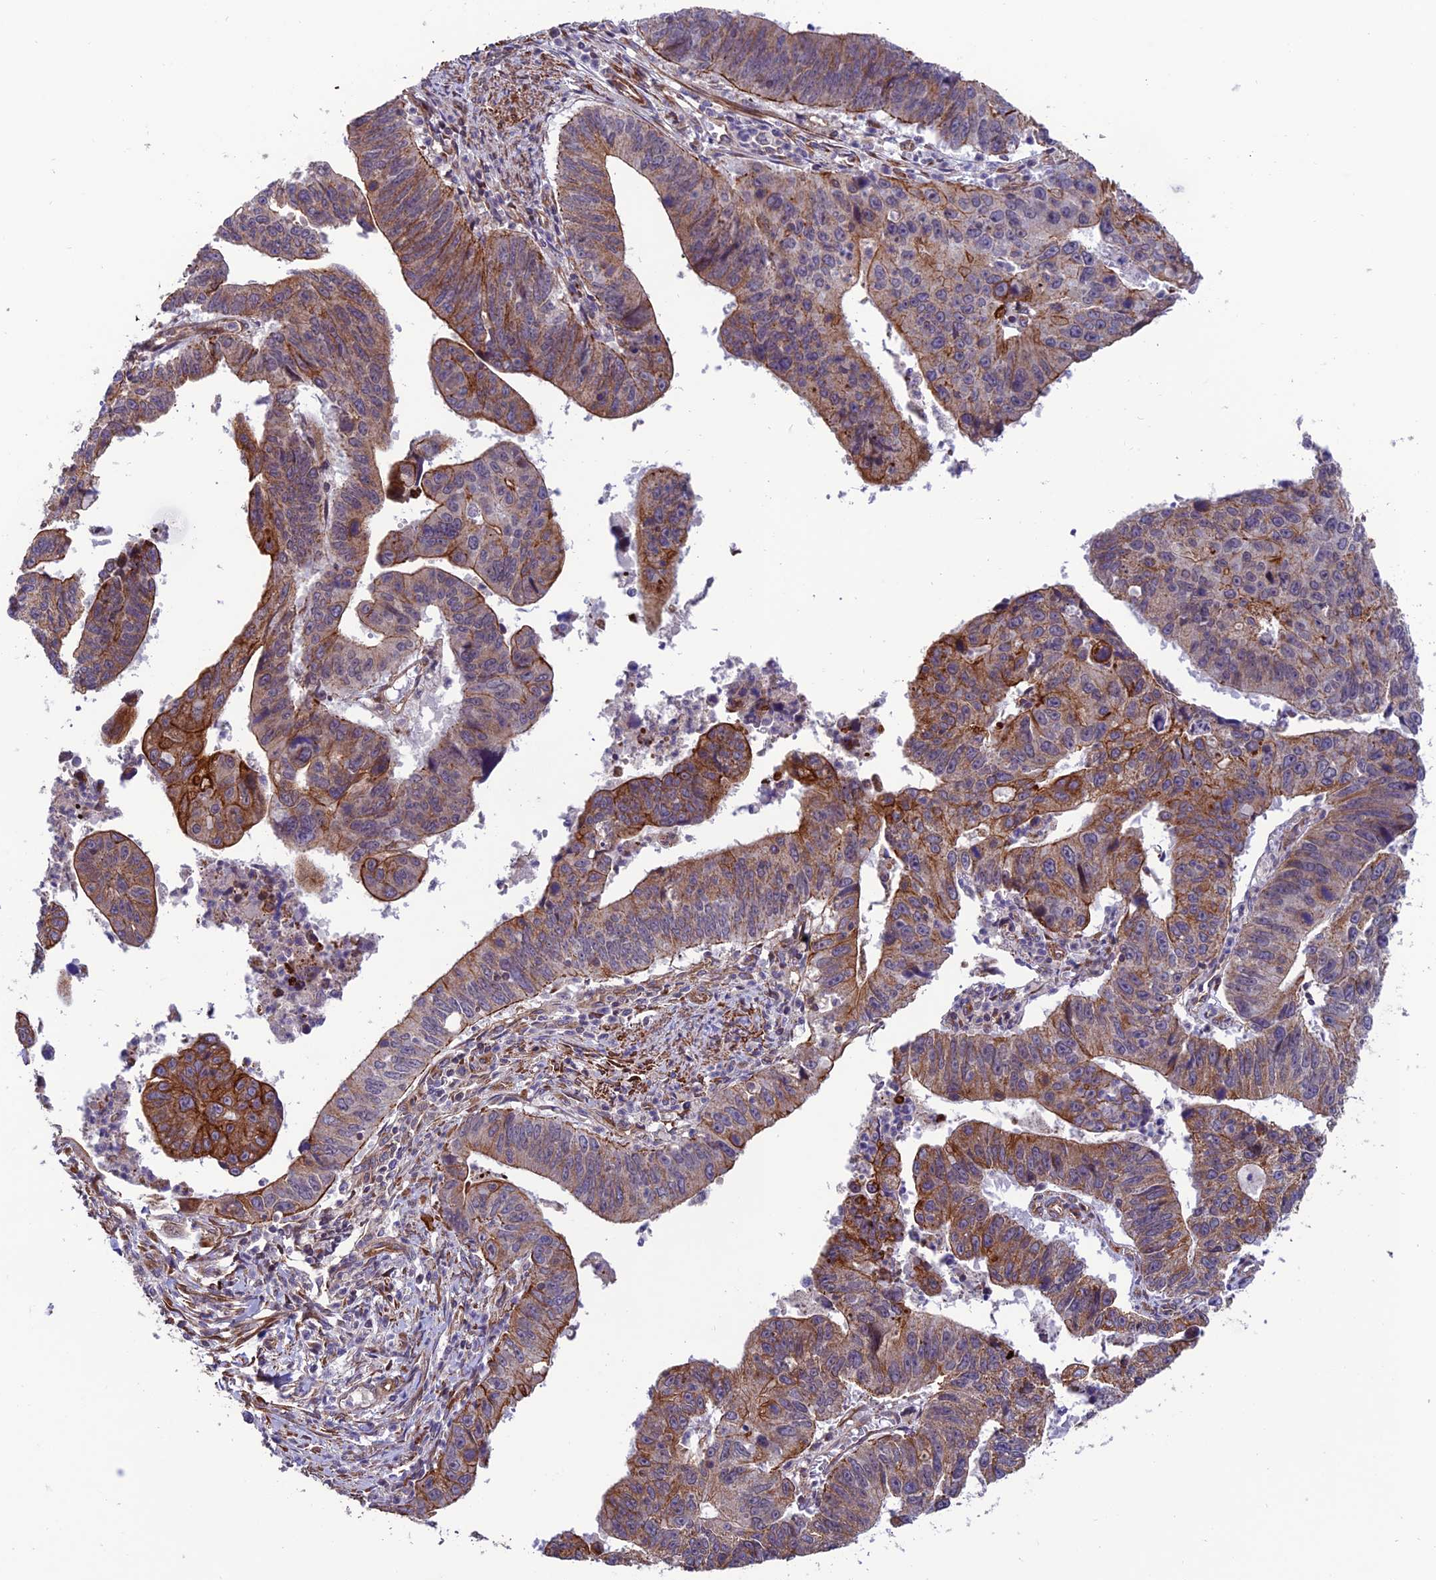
{"staining": {"intensity": "moderate", "quantity": "25%-75%", "location": "cytoplasmic/membranous"}, "tissue": "stomach cancer", "cell_type": "Tumor cells", "image_type": "cancer", "snomed": [{"axis": "morphology", "description": "Adenocarcinoma, NOS"}, {"axis": "topography", "description": "Stomach"}], "caption": "Stomach cancer stained with a protein marker displays moderate staining in tumor cells.", "gene": "TNIP3", "patient": {"sex": "male", "age": 59}}